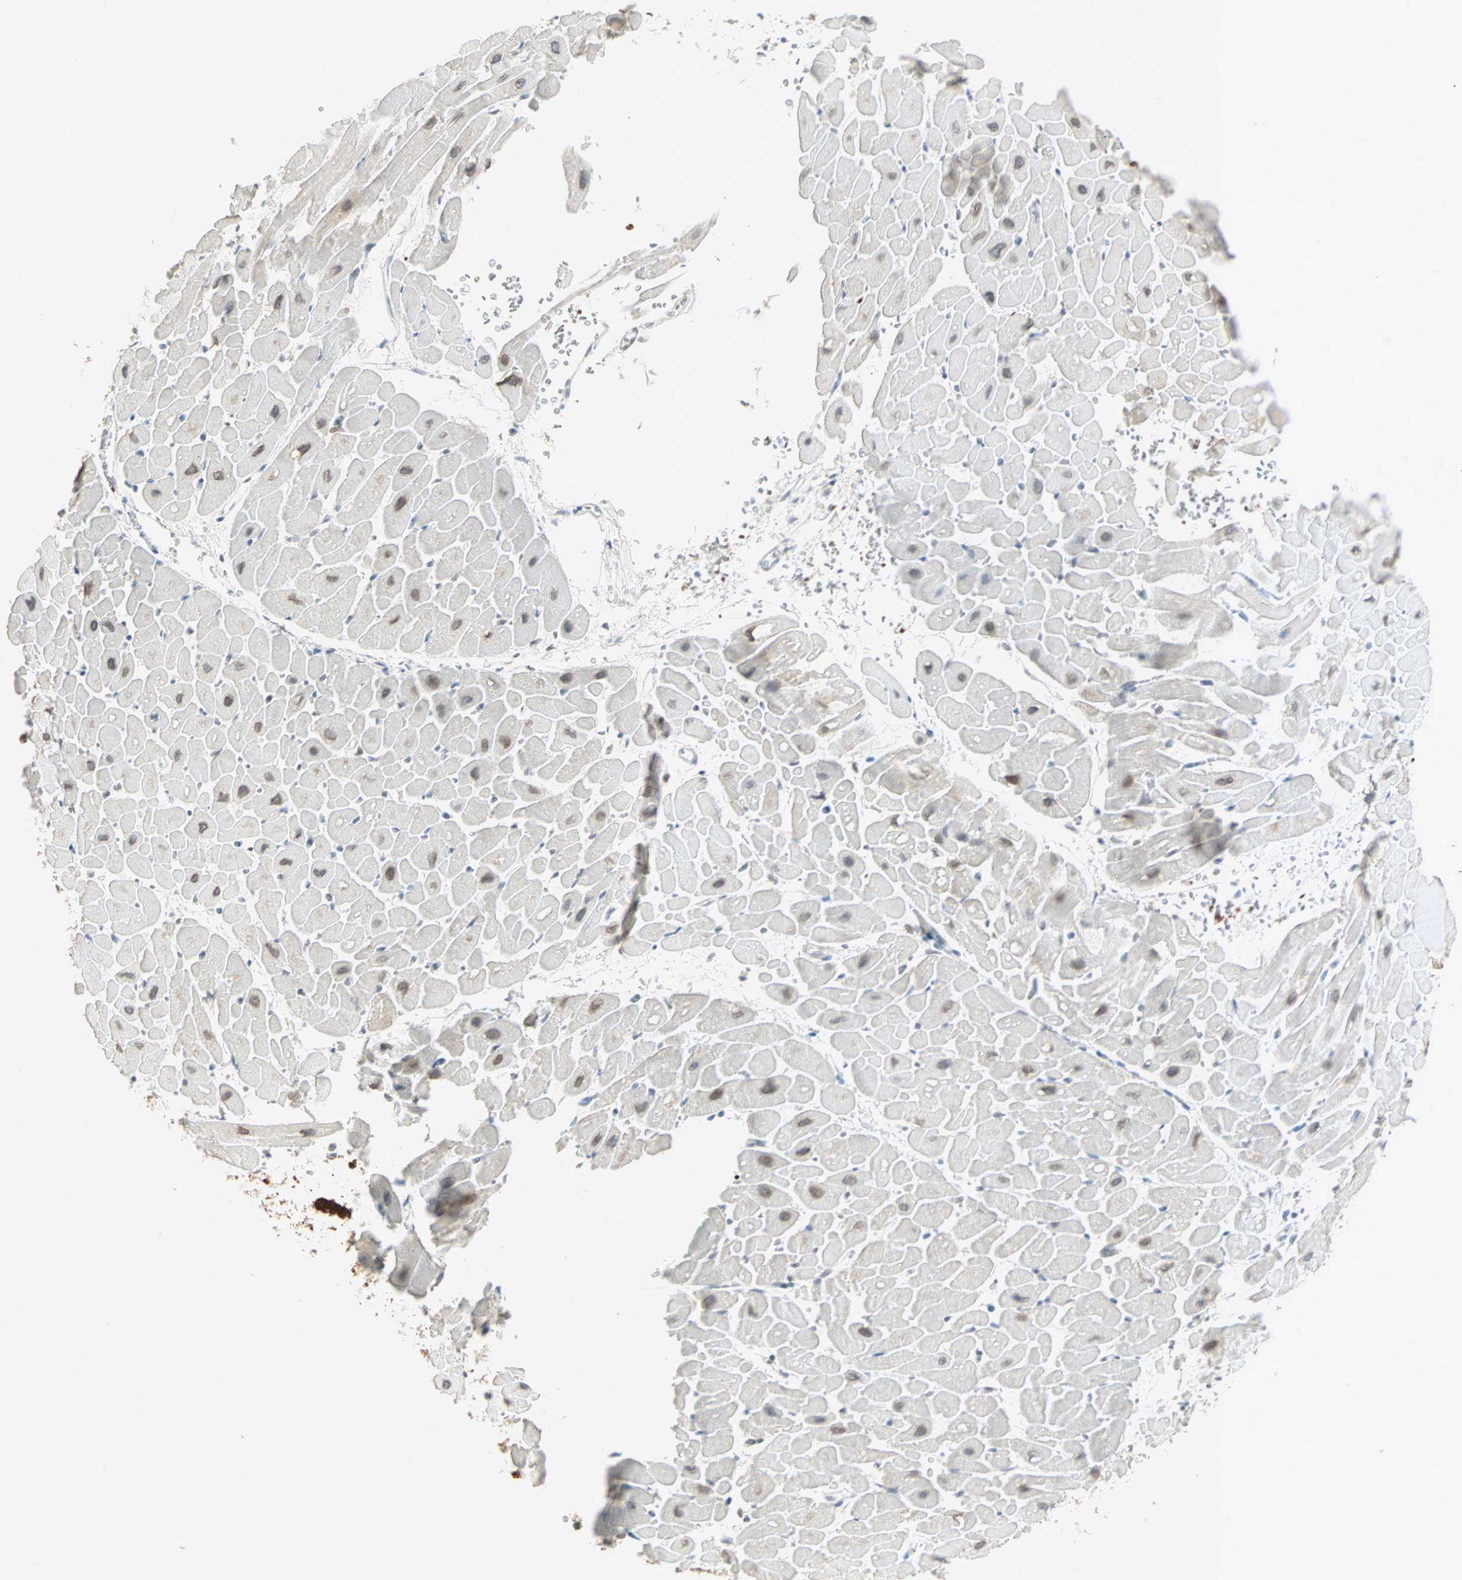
{"staining": {"intensity": "weak", "quantity": "25%-75%", "location": "cytoplasmic/membranous,nuclear"}, "tissue": "heart muscle", "cell_type": "Cardiomyocytes", "image_type": "normal", "snomed": [{"axis": "morphology", "description": "Normal tissue, NOS"}, {"axis": "topography", "description": "Heart"}], "caption": "Unremarkable heart muscle was stained to show a protein in brown. There is low levels of weak cytoplasmic/membranous,nuclear positivity in about 25%-75% of cardiomyocytes.", "gene": "BCAN", "patient": {"sex": "male", "age": 45}}